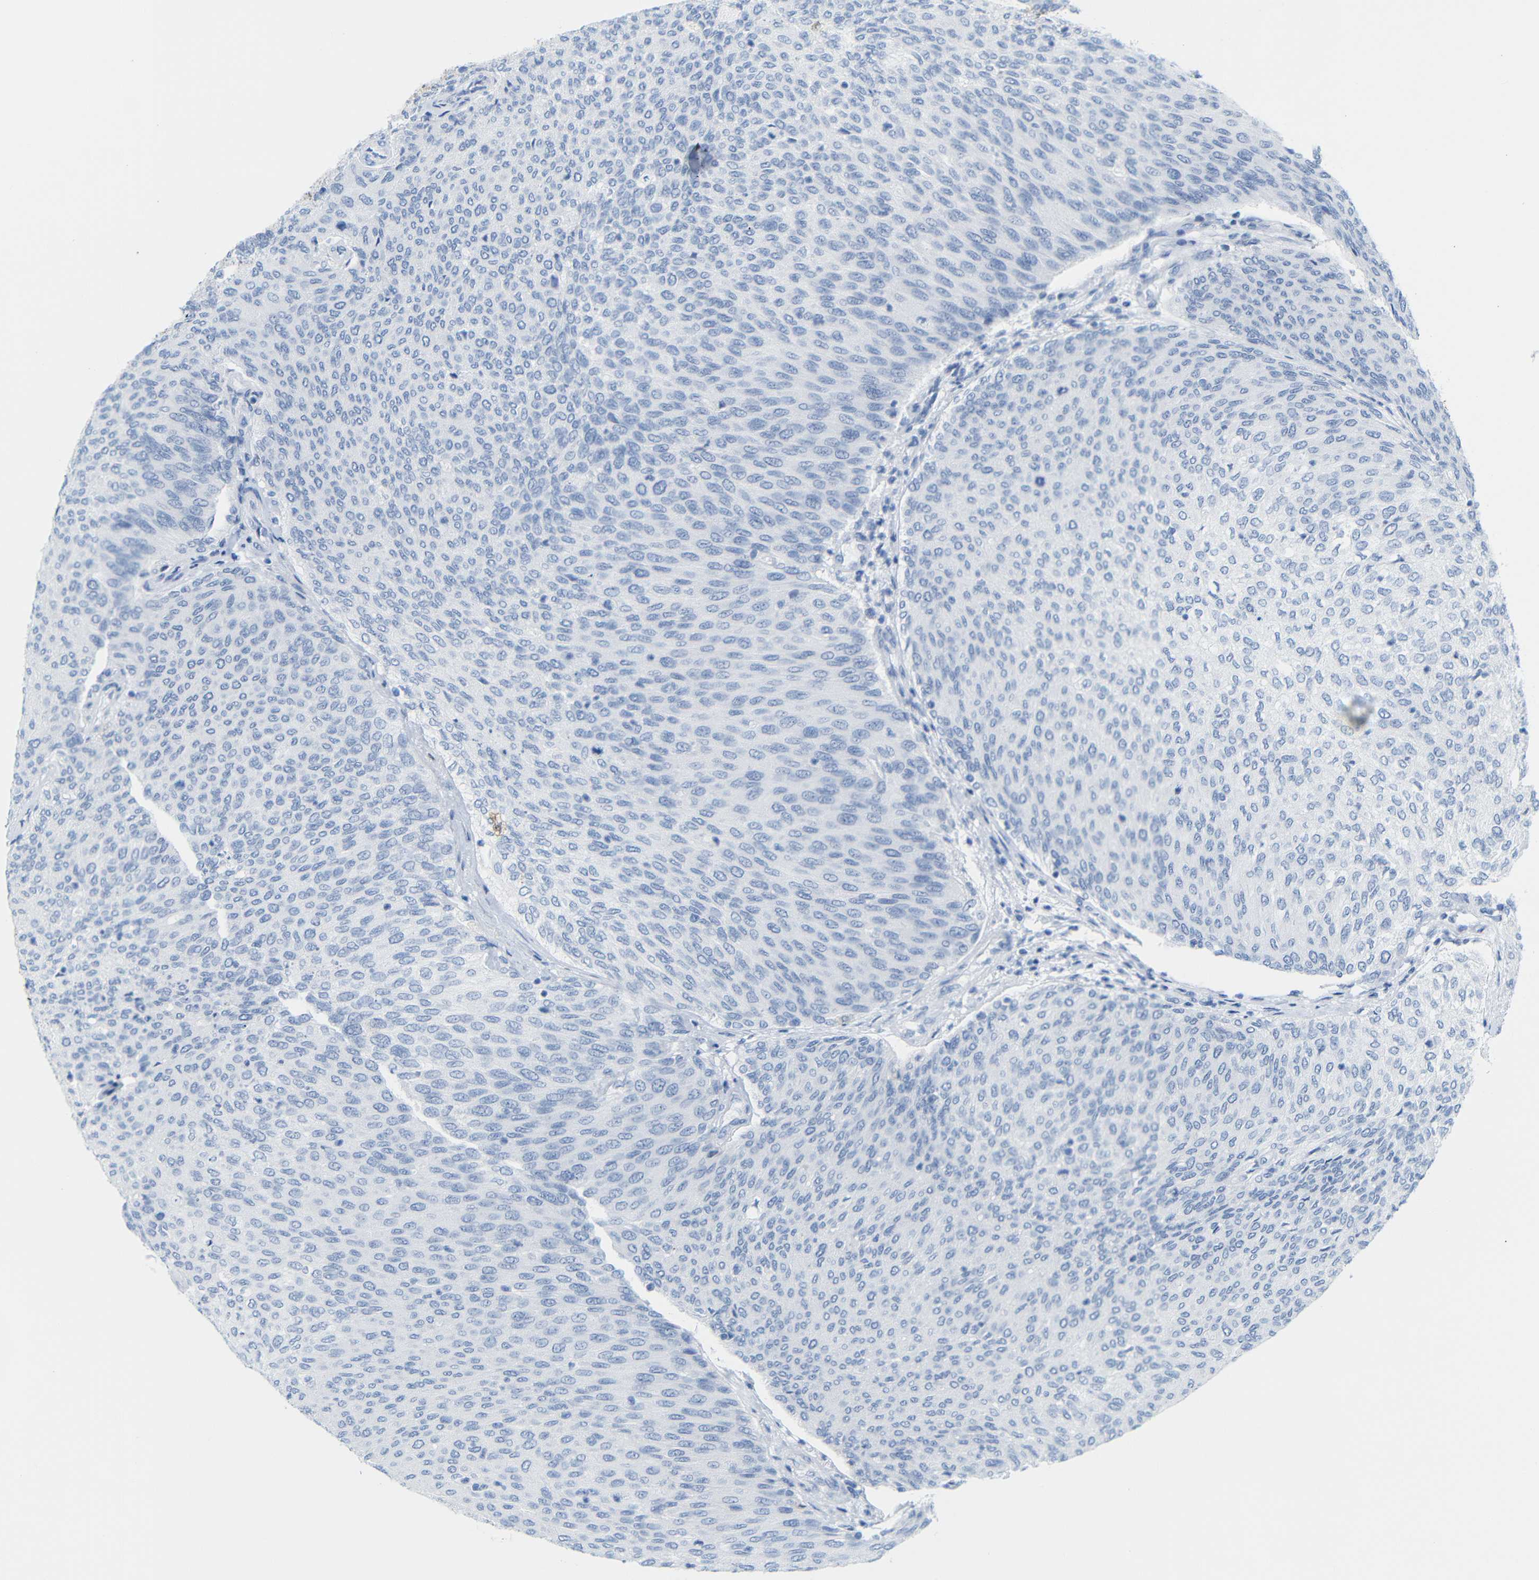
{"staining": {"intensity": "negative", "quantity": "none", "location": "none"}, "tissue": "urothelial cancer", "cell_type": "Tumor cells", "image_type": "cancer", "snomed": [{"axis": "morphology", "description": "Urothelial carcinoma, Low grade"}, {"axis": "topography", "description": "Urinary bladder"}], "caption": "This is an immunohistochemistry photomicrograph of low-grade urothelial carcinoma. There is no positivity in tumor cells.", "gene": "MT1A", "patient": {"sex": "female", "age": 79}}